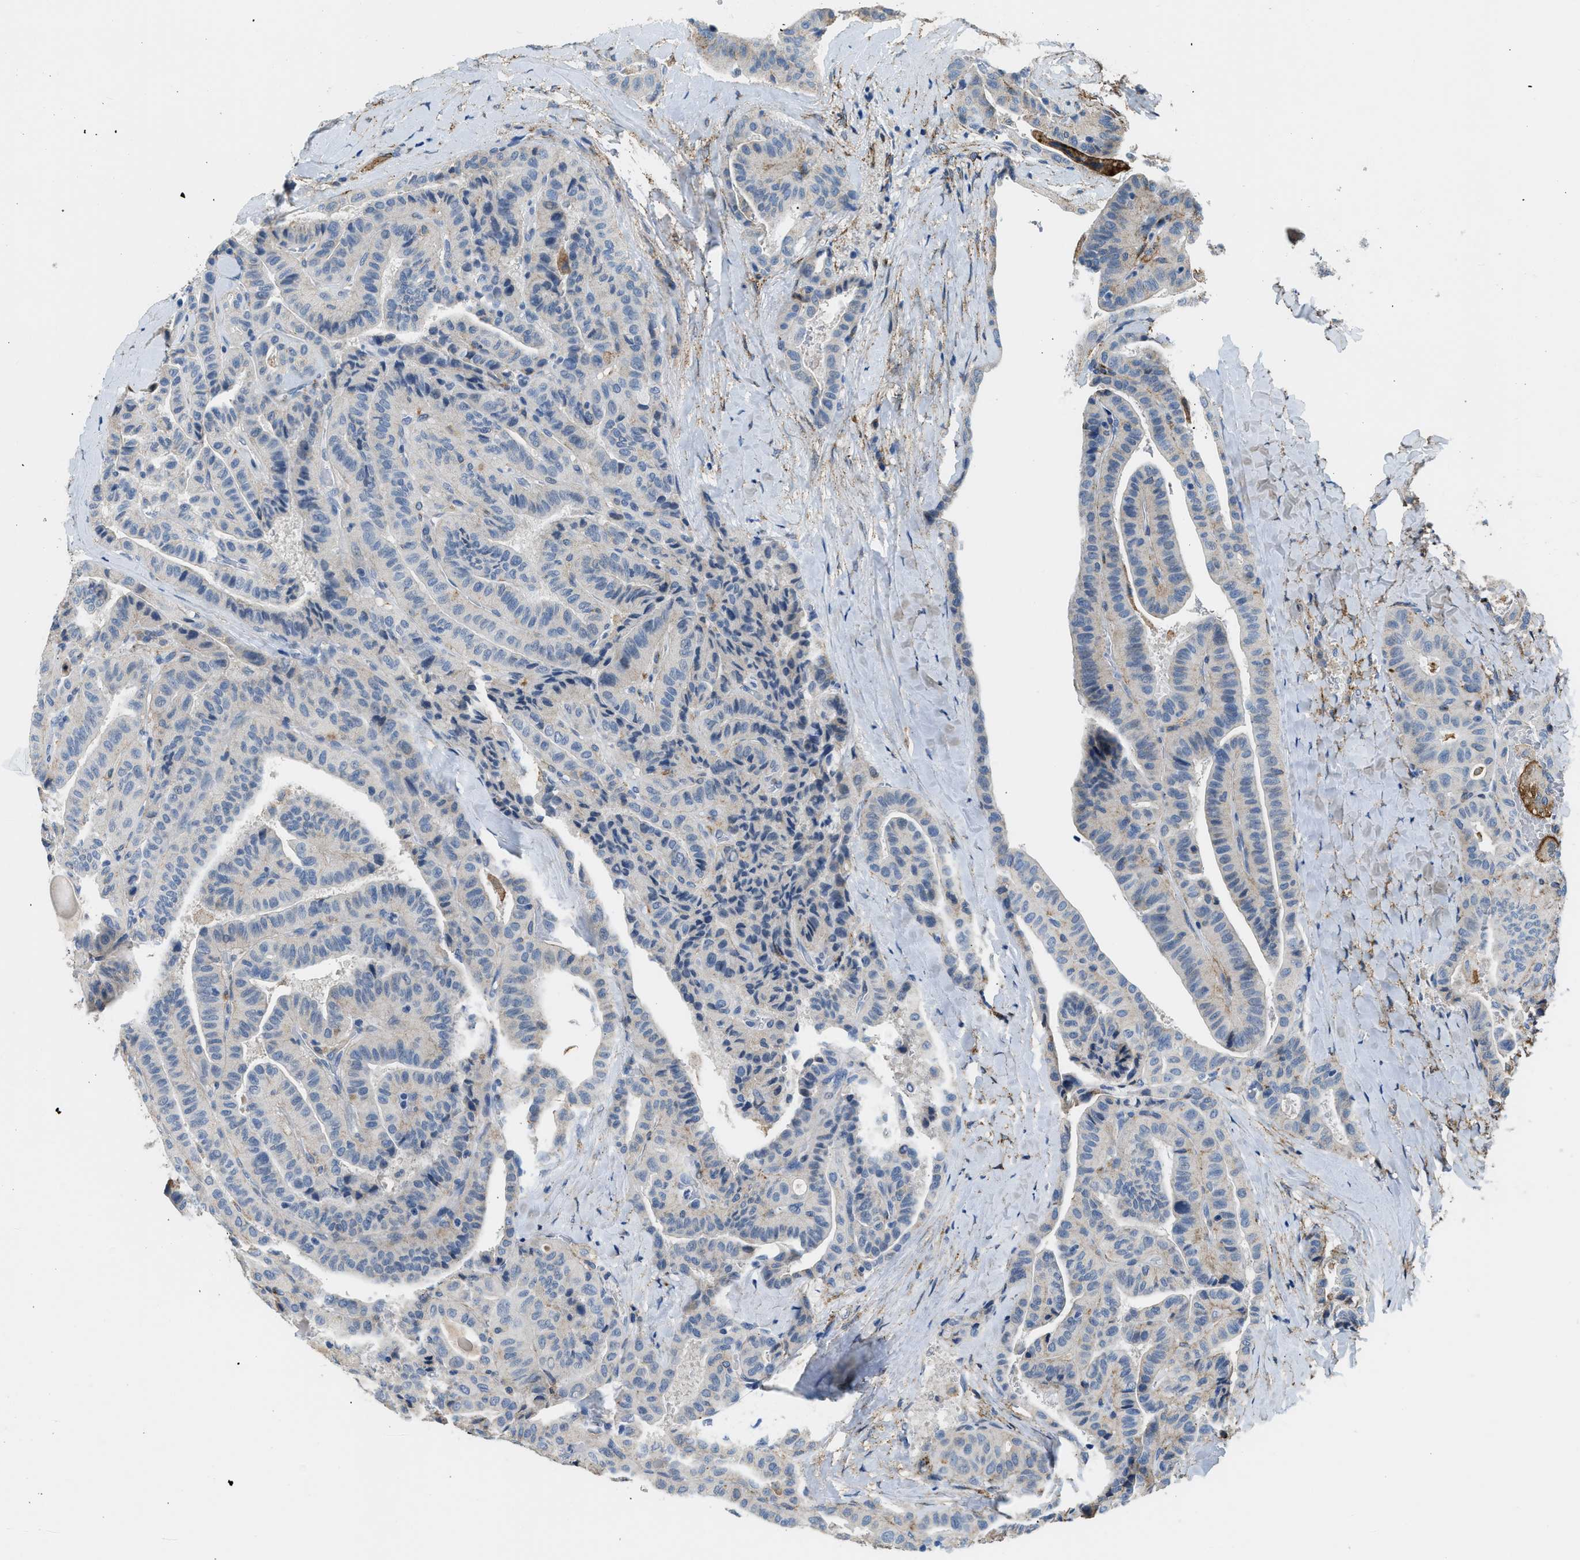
{"staining": {"intensity": "weak", "quantity": "<25%", "location": "cytoplasmic/membranous"}, "tissue": "thyroid cancer", "cell_type": "Tumor cells", "image_type": "cancer", "snomed": [{"axis": "morphology", "description": "Papillary adenocarcinoma, NOS"}, {"axis": "topography", "description": "Thyroid gland"}], "caption": "High power microscopy micrograph of an immunohistochemistry (IHC) micrograph of thyroid cancer (papillary adenocarcinoma), revealing no significant expression in tumor cells.", "gene": "LRP1", "patient": {"sex": "male", "age": 77}}